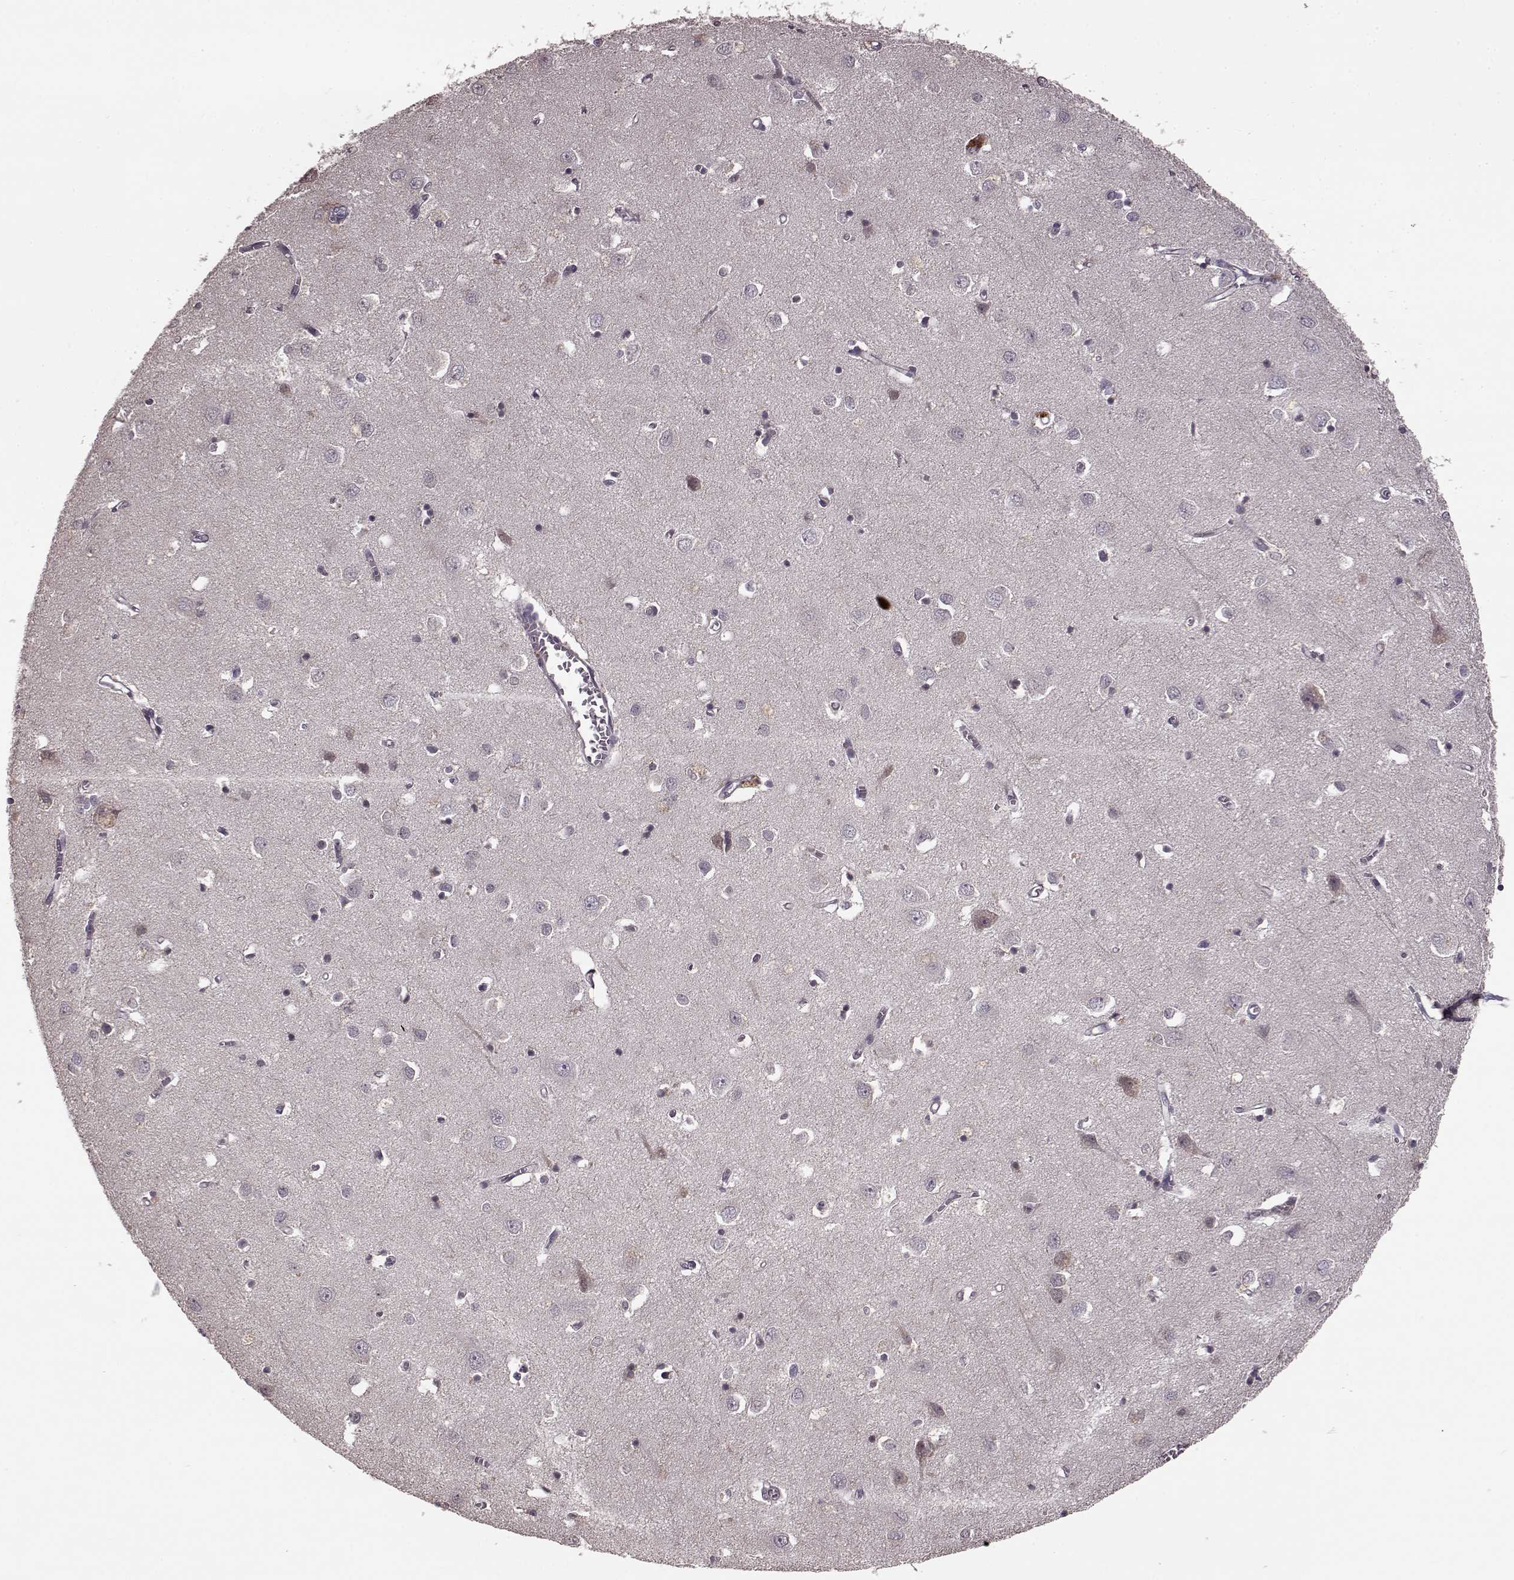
{"staining": {"intensity": "negative", "quantity": "none", "location": "none"}, "tissue": "cerebral cortex", "cell_type": "Endothelial cells", "image_type": "normal", "snomed": [{"axis": "morphology", "description": "Normal tissue, NOS"}, {"axis": "topography", "description": "Cerebral cortex"}], "caption": "Benign cerebral cortex was stained to show a protein in brown. There is no significant staining in endothelial cells. Nuclei are stained in blue.", "gene": "NRL", "patient": {"sex": "male", "age": 70}}